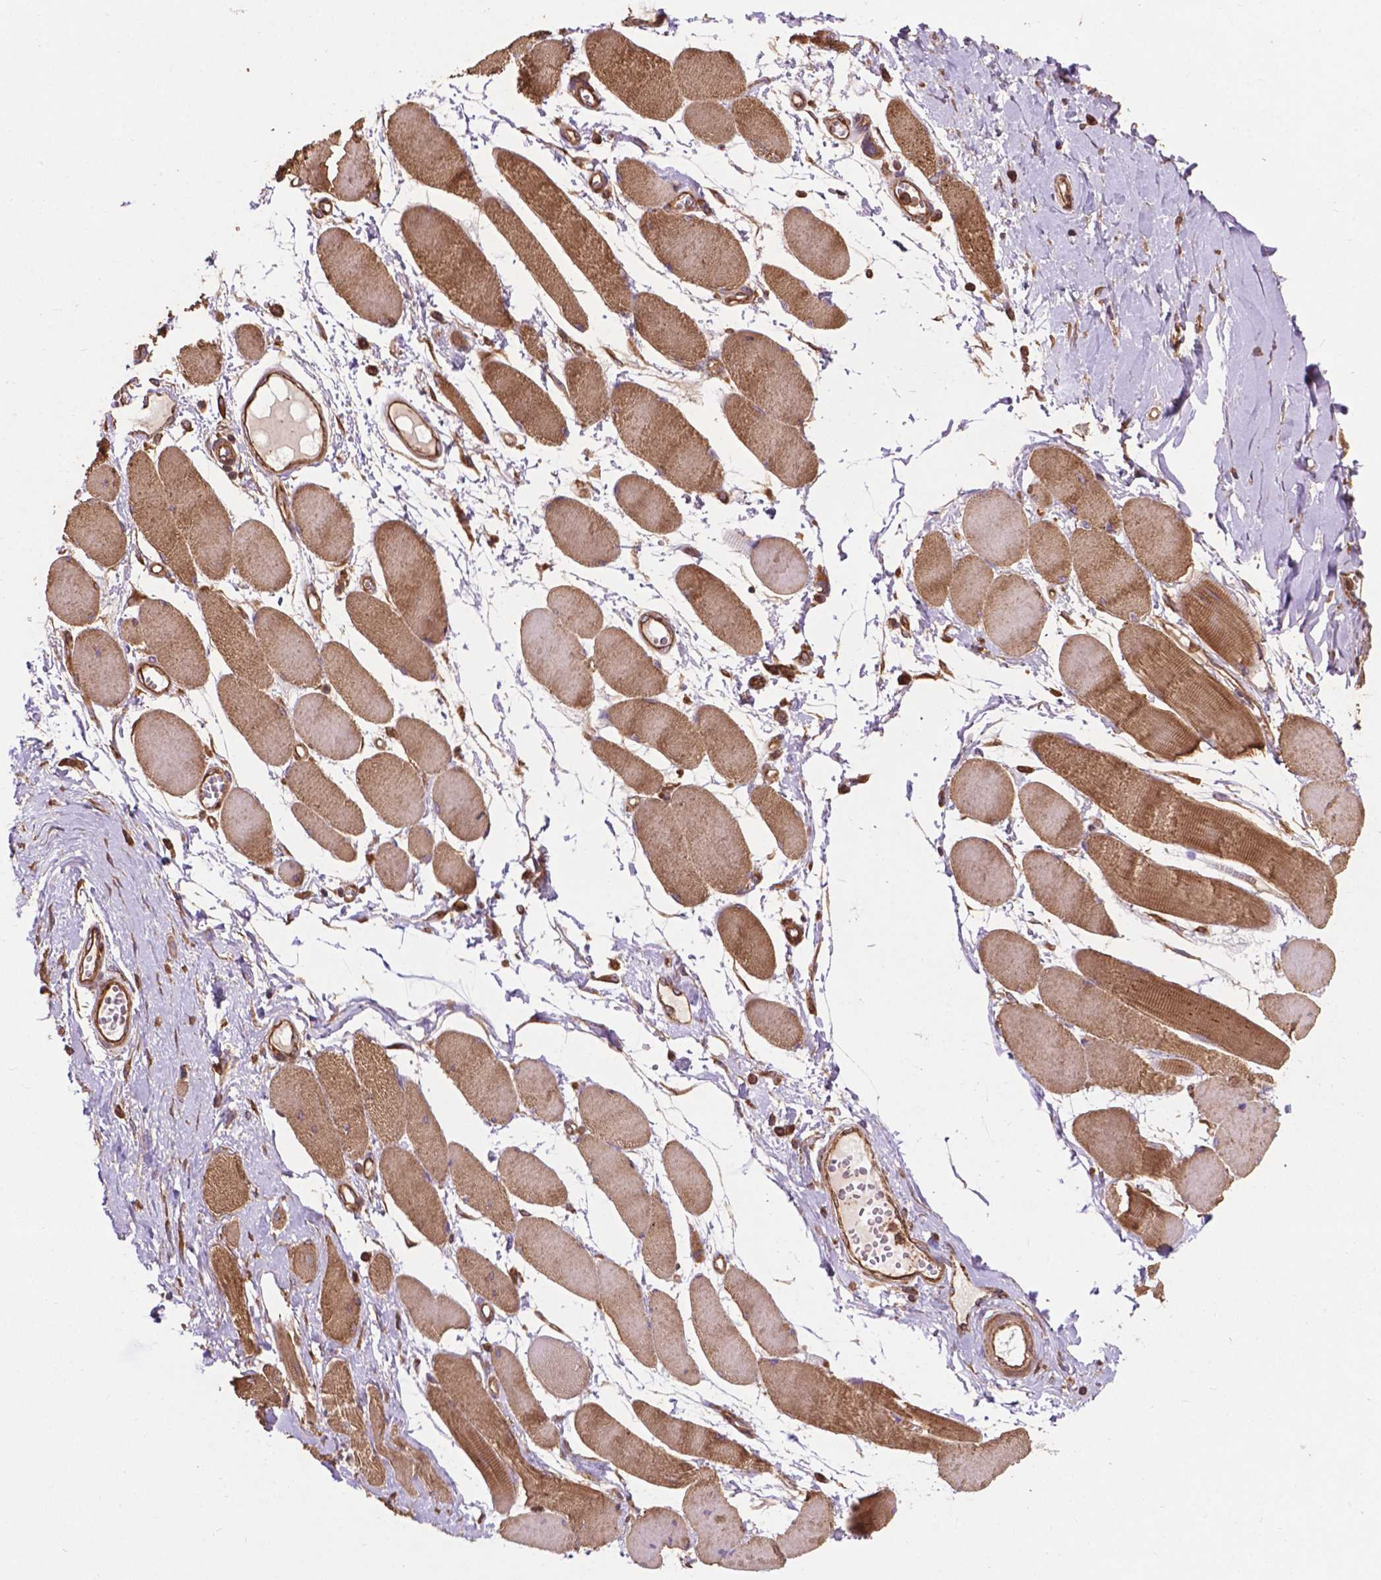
{"staining": {"intensity": "moderate", "quantity": ">75%", "location": "cytoplasmic/membranous"}, "tissue": "skeletal muscle", "cell_type": "Myocytes", "image_type": "normal", "snomed": [{"axis": "morphology", "description": "Normal tissue, NOS"}, {"axis": "topography", "description": "Skeletal muscle"}], "caption": "Myocytes show moderate cytoplasmic/membranous staining in about >75% of cells in normal skeletal muscle. The staining was performed using DAB (3,3'-diaminobenzidine), with brown indicating positive protein expression. Nuclei are stained blue with hematoxylin.", "gene": "CCDC71L", "patient": {"sex": "female", "age": 75}}